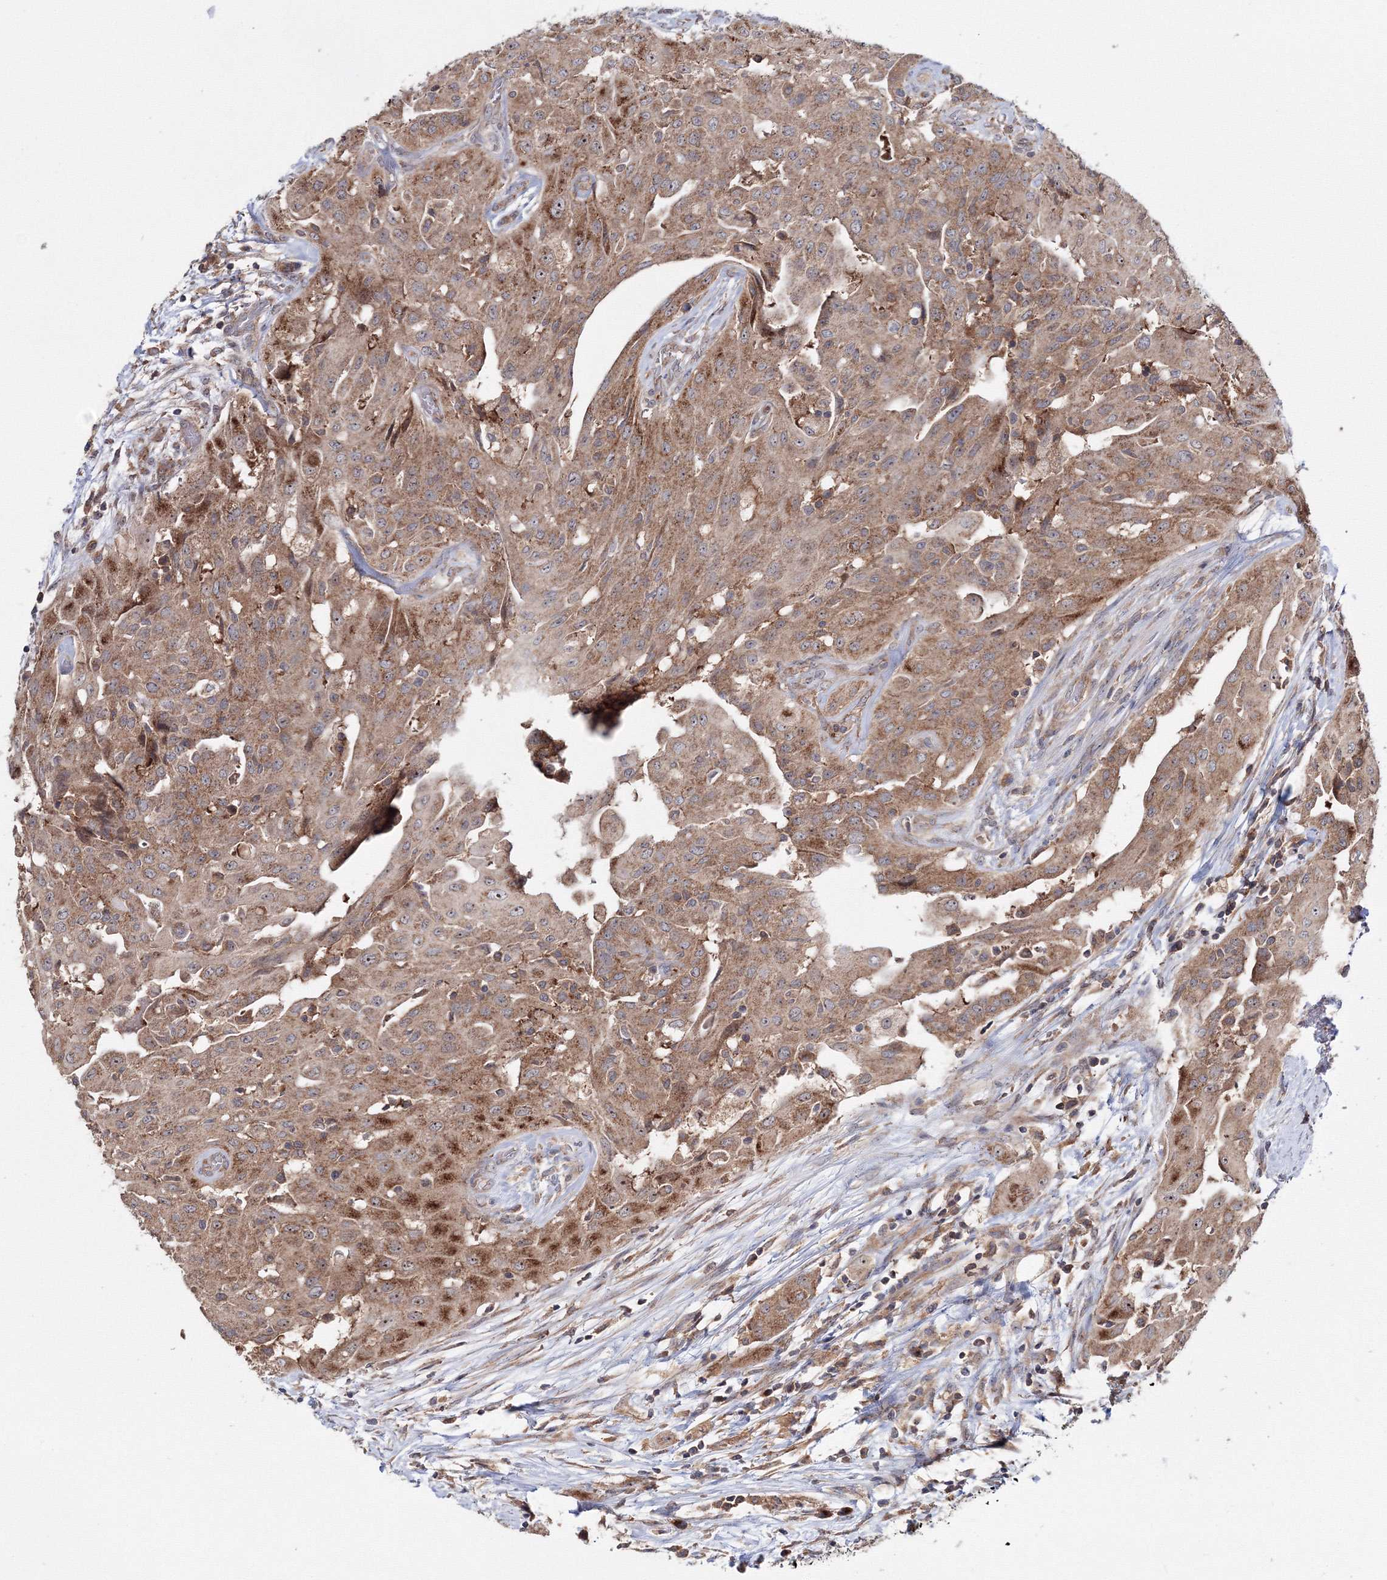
{"staining": {"intensity": "moderate", "quantity": ">75%", "location": "cytoplasmic/membranous,nuclear"}, "tissue": "thyroid cancer", "cell_type": "Tumor cells", "image_type": "cancer", "snomed": [{"axis": "morphology", "description": "Papillary adenocarcinoma, NOS"}, {"axis": "topography", "description": "Thyroid gland"}], "caption": "A medium amount of moderate cytoplasmic/membranous and nuclear staining is present in approximately >75% of tumor cells in thyroid papillary adenocarcinoma tissue.", "gene": "PEX13", "patient": {"sex": "female", "age": 59}}